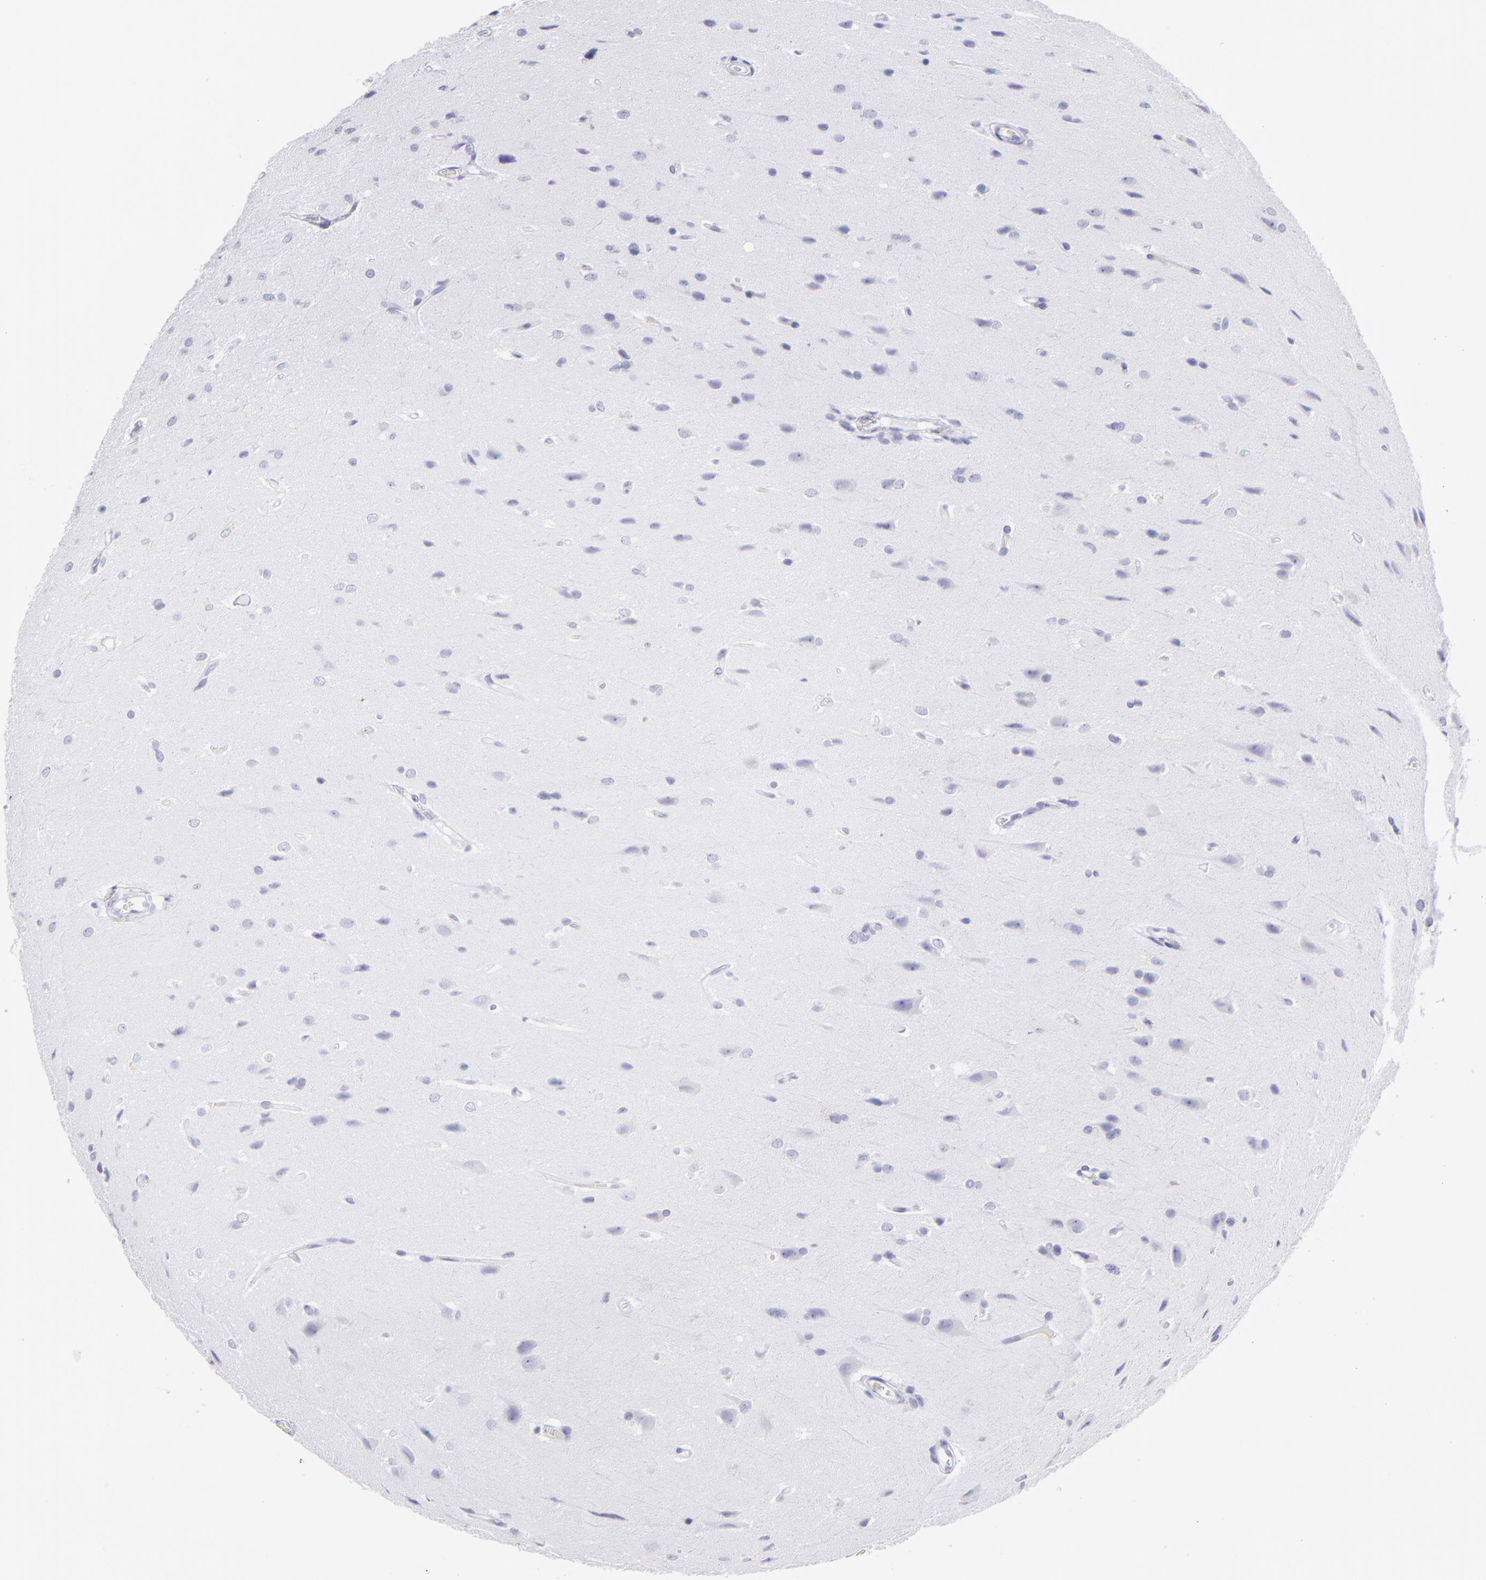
{"staining": {"intensity": "negative", "quantity": "none", "location": "none"}, "tissue": "glioma", "cell_type": "Tumor cells", "image_type": "cancer", "snomed": [{"axis": "morphology", "description": "Glioma, malignant, High grade"}, {"axis": "topography", "description": "Brain"}], "caption": "A histopathology image of human glioma is negative for staining in tumor cells.", "gene": "FLG", "patient": {"sex": "male", "age": 68}}